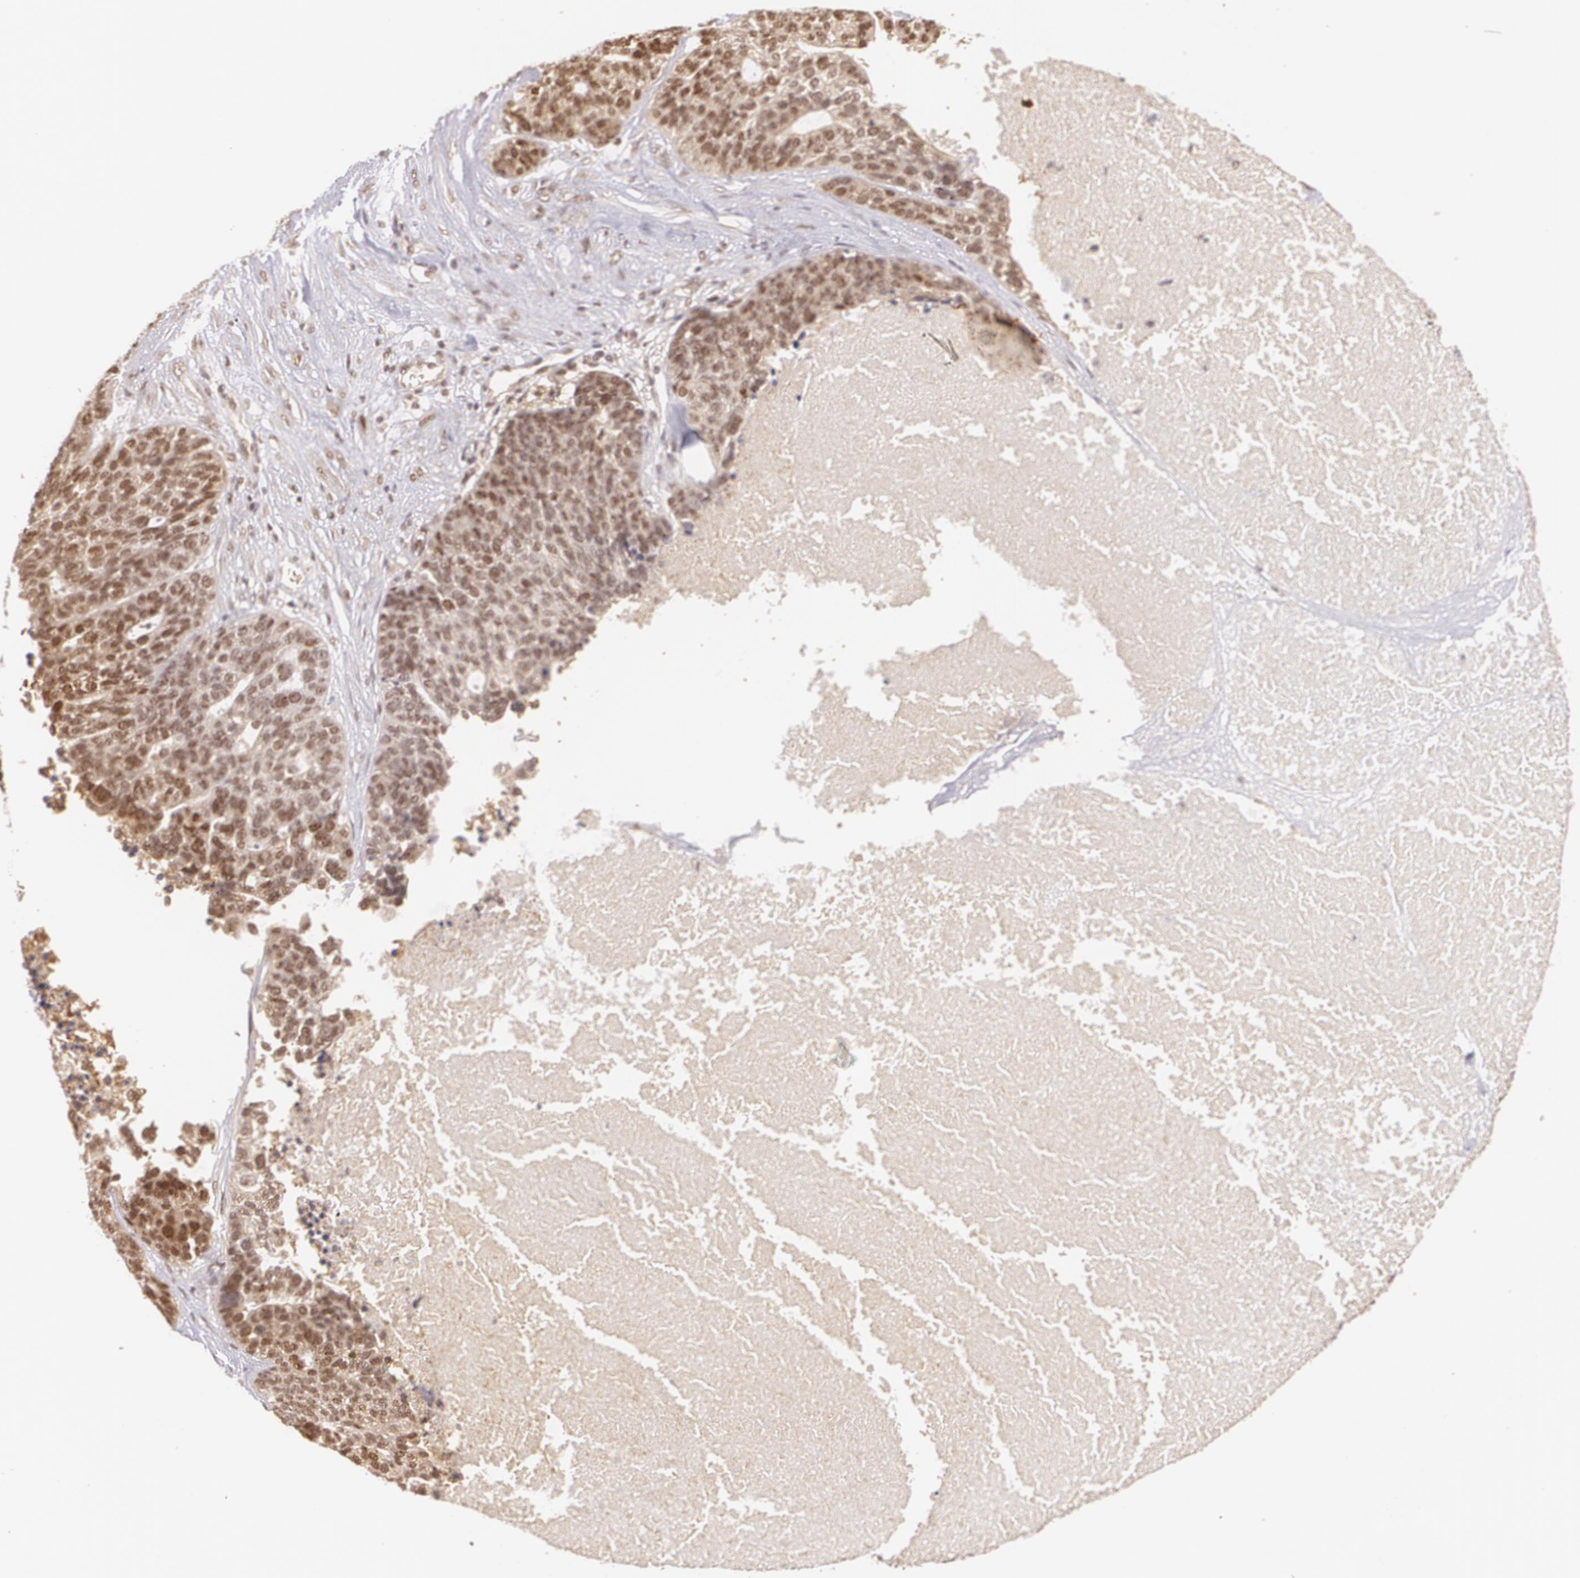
{"staining": {"intensity": "moderate", "quantity": ">75%", "location": "cytoplasmic/membranous,nuclear"}, "tissue": "ovarian cancer", "cell_type": "Tumor cells", "image_type": "cancer", "snomed": [{"axis": "morphology", "description": "Cystadenocarcinoma, serous, NOS"}, {"axis": "topography", "description": "Ovary"}], "caption": "Immunohistochemical staining of serous cystadenocarcinoma (ovarian) demonstrates moderate cytoplasmic/membranous and nuclear protein expression in approximately >75% of tumor cells.", "gene": "CUL2", "patient": {"sex": "female", "age": 59}}